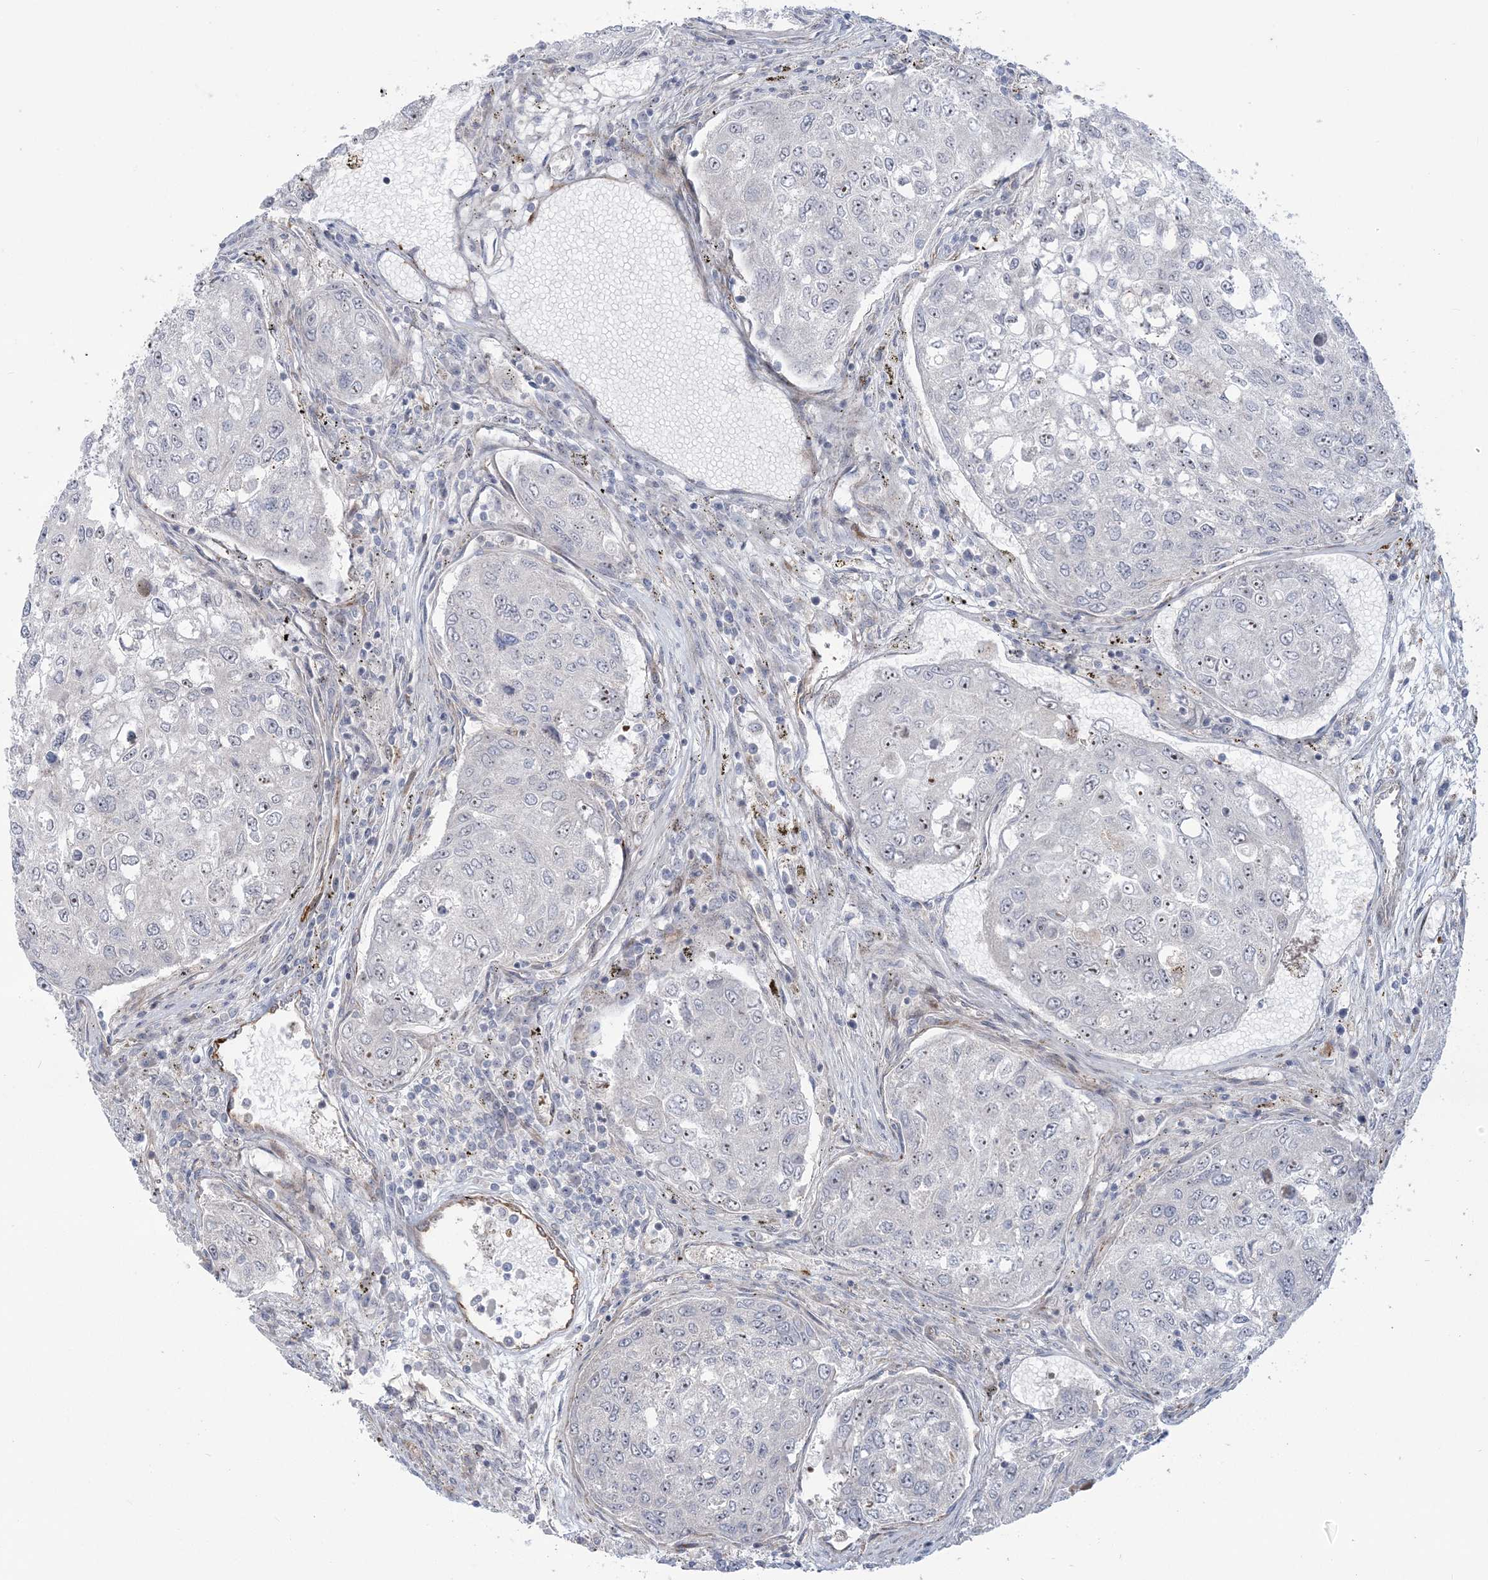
{"staining": {"intensity": "negative", "quantity": "none", "location": "none"}, "tissue": "urothelial cancer", "cell_type": "Tumor cells", "image_type": "cancer", "snomed": [{"axis": "morphology", "description": "Urothelial carcinoma, High grade"}, {"axis": "topography", "description": "Lymph node"}, {"axis": "topography", "description": "Urinary bladder"}], "caption": "This is an immunohistochemistry (IHC) histopathology image of urothelial cancer. There is no positivity in tumor cells.", "gene": "NUDT9", "patient": {"sex": "male", "age": 51}}